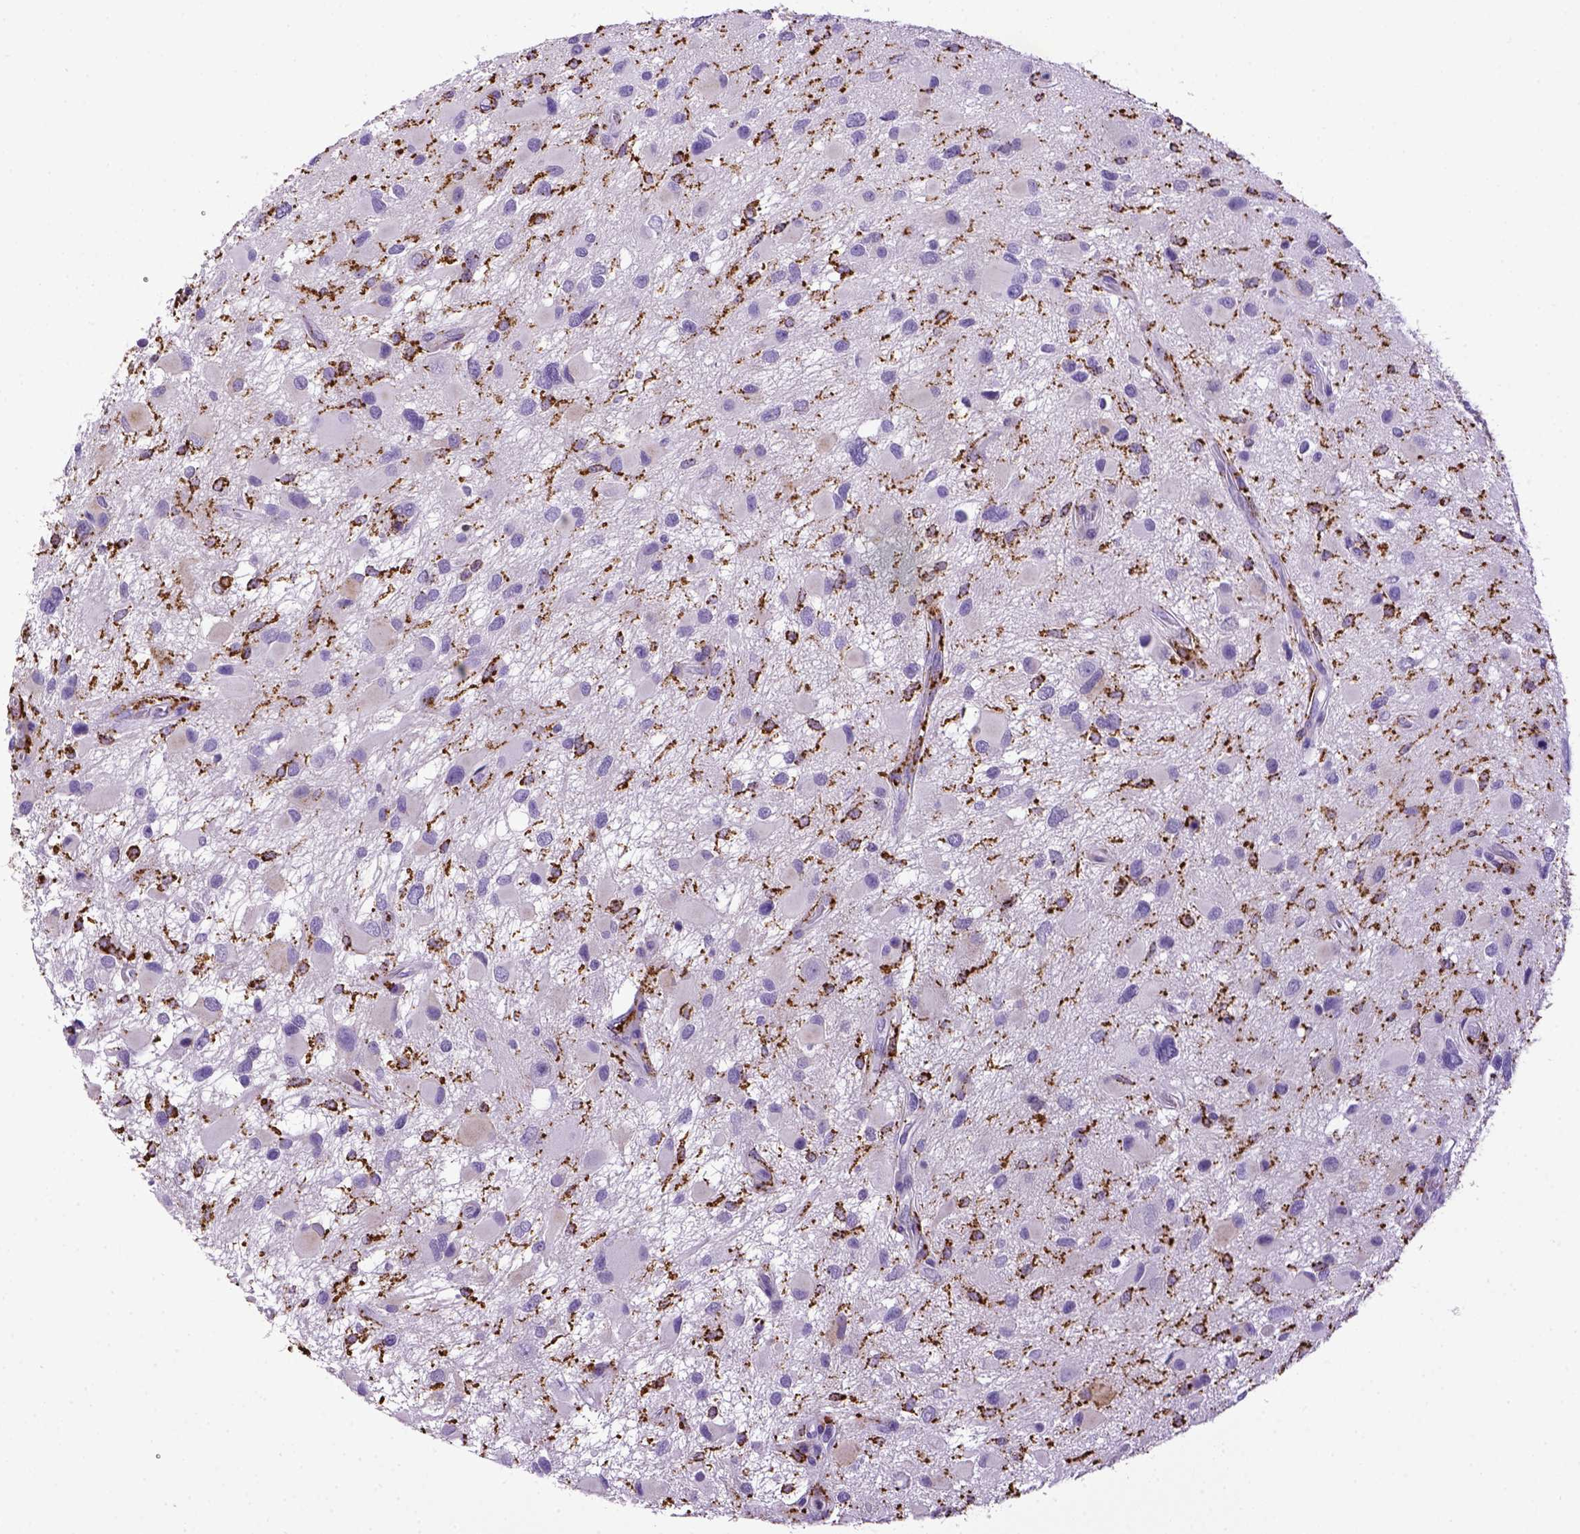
{"staining": {"intensity": "negative", "quantity": "none", "location": "none"}, "tissue": "glioma", "cell_type": "Tumor cells", "image_type": "cancer", "snomed": [{"axis": "morphology", "description": "Glioma, malignant, Low grade"}, {"axis": "topography", "description": "Brain"}], "caption": "A high-resolution histopathology image shows immunohistochemistry (IHC) staining of glioma, which reveals no significant positivity in tumor cells. (IHC, brightfield microscopy, high magnification).", "gene": "CD68", "patient": {"sex": "female", "age": 32}}